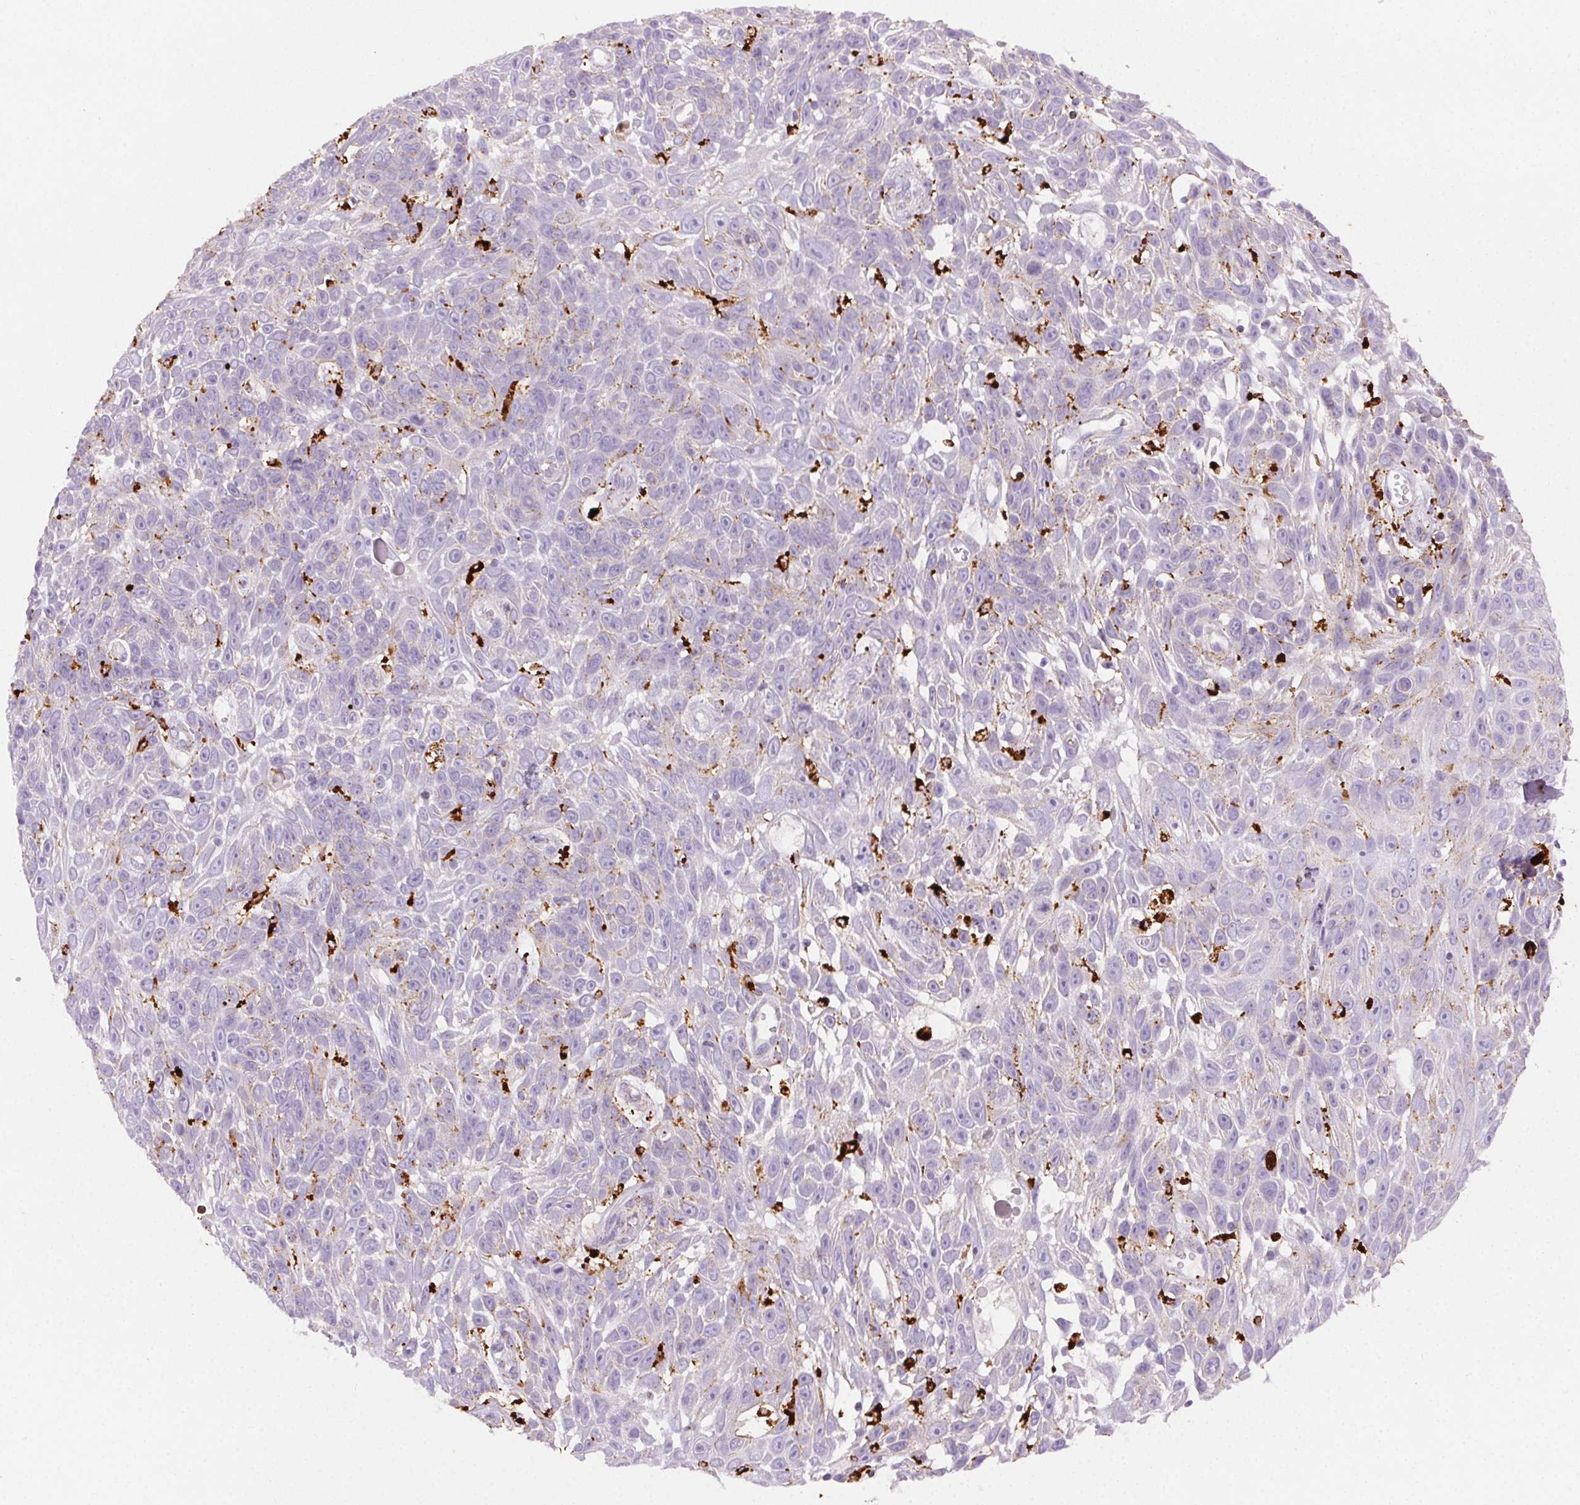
{"staining": {"intensity": "negative", "quantity": "none", "location": "none"}, "tissue": "skin cancer", "cell_type": "Tumor cells", "image_type": "cancer", "snomed": [{"axis": "morphology", "description": "Squamous cell carcinoma, NOS"}, {"axis": "topography", "description": "Skin"}], "caption": "Human squamous cell carcinoma (skin) stained for a protein using immunohistochemistry shows no positivity in tumor cells.", "gene": "SCPEP1", "patient": {"sex": "male", "age": 82}}